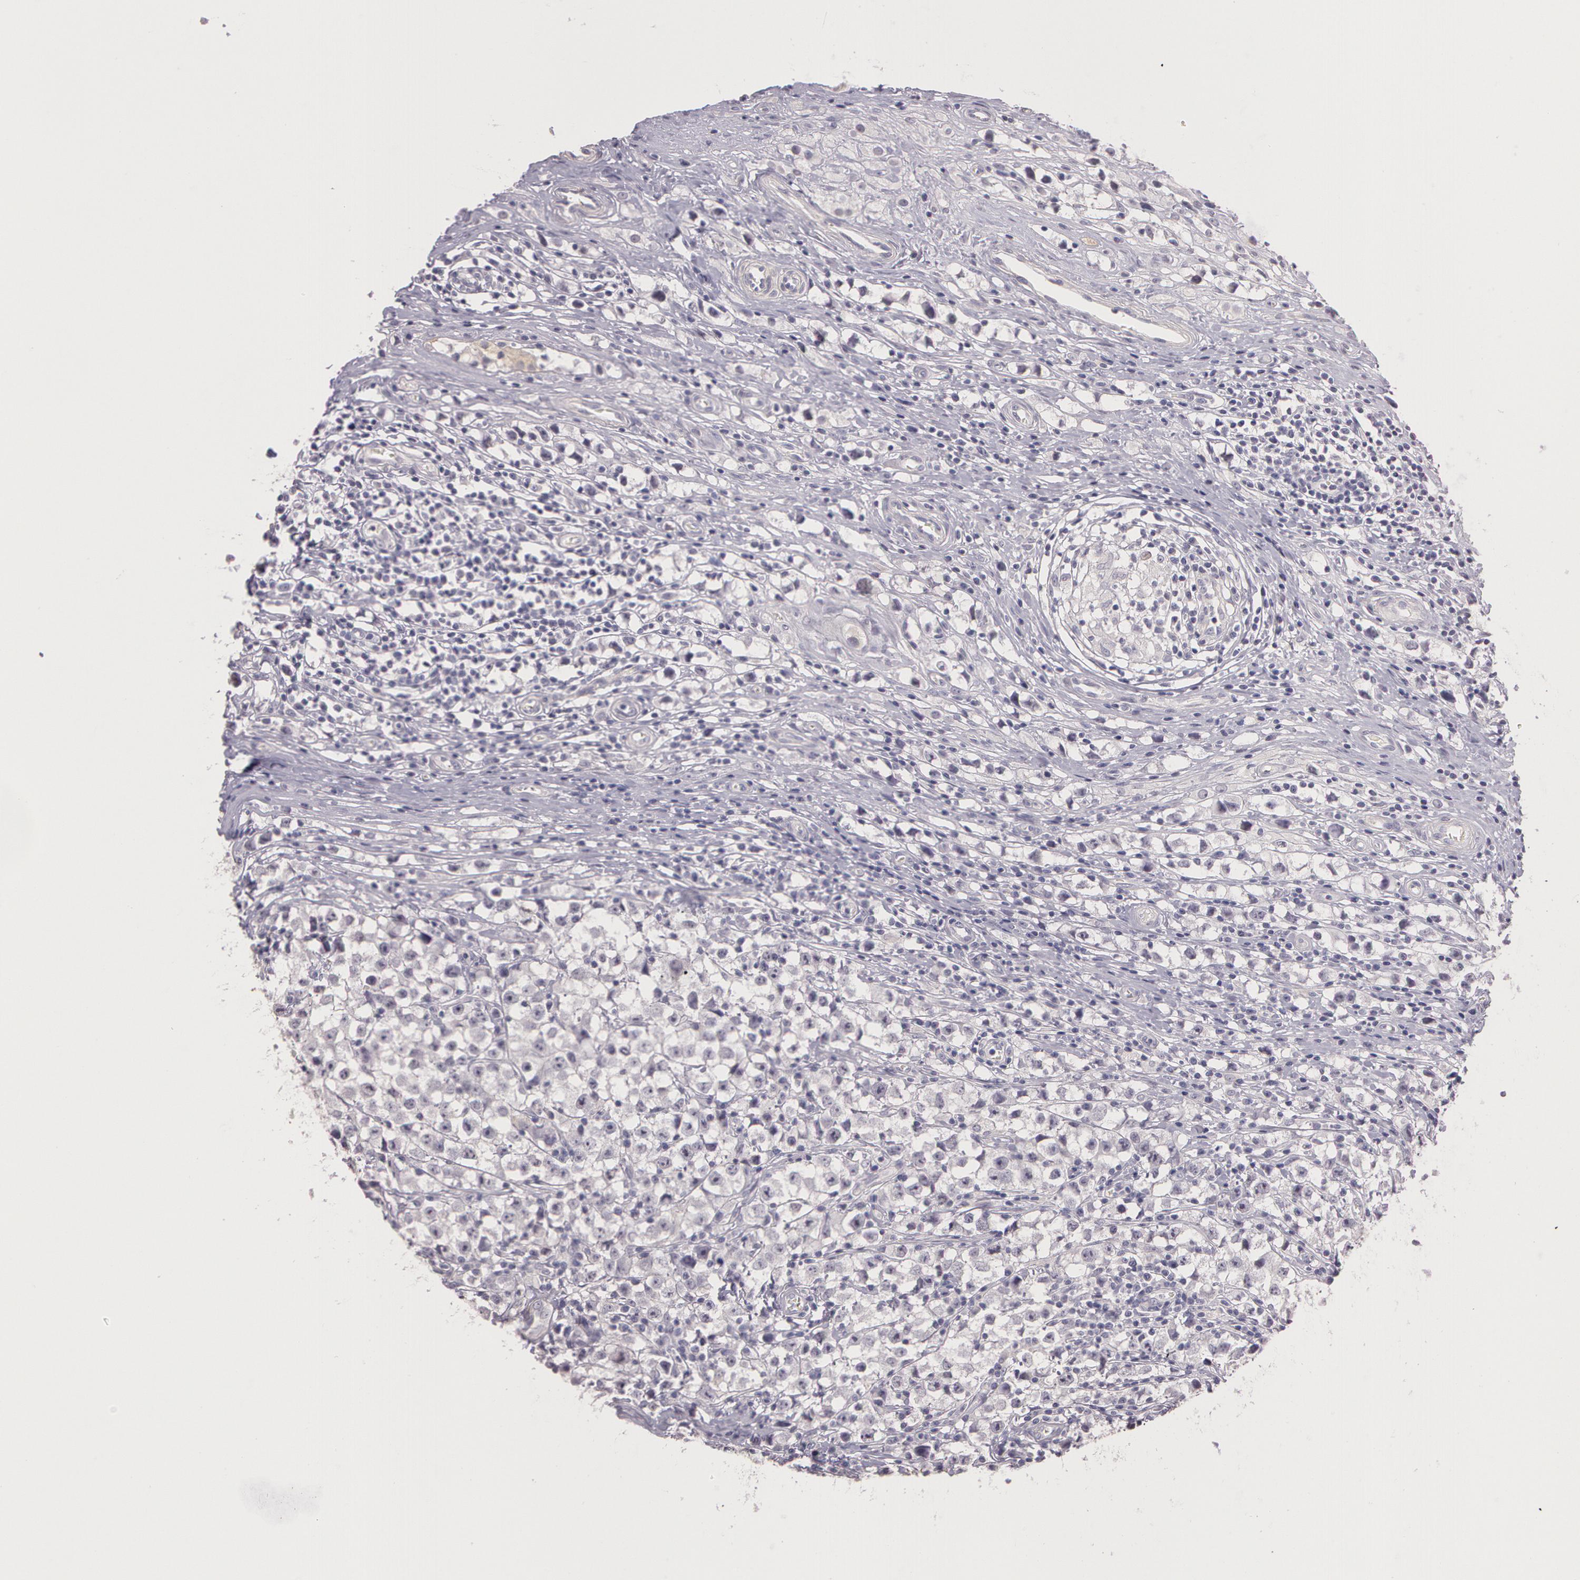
{"staining": {"intensity": "negative", "quantity": "none", "location": "none"}, "tissue": "testis cancer", "cell_type": "Tumor cells", "image_type": "cancer", "snomed": [{"axis": "morphology", "description": "Seminoma, NOS"}, {"axis": "topography", "description": "Testis"}], "caption": "High magnification brightfield microscopy of seminoma (testis) stained with DAB (brown) and counterstained with hematoxylin (blue): tumor cells show no significant staining. The staining was performed using DAB (3,3'-diaminobenzidine) to visualize the protein expression in brown, while the nuclei were stained in blue with hematoxylin (Magnification: 20x).", "gene": "G2E3", "patient": {"sex": "male", "age": 35}}